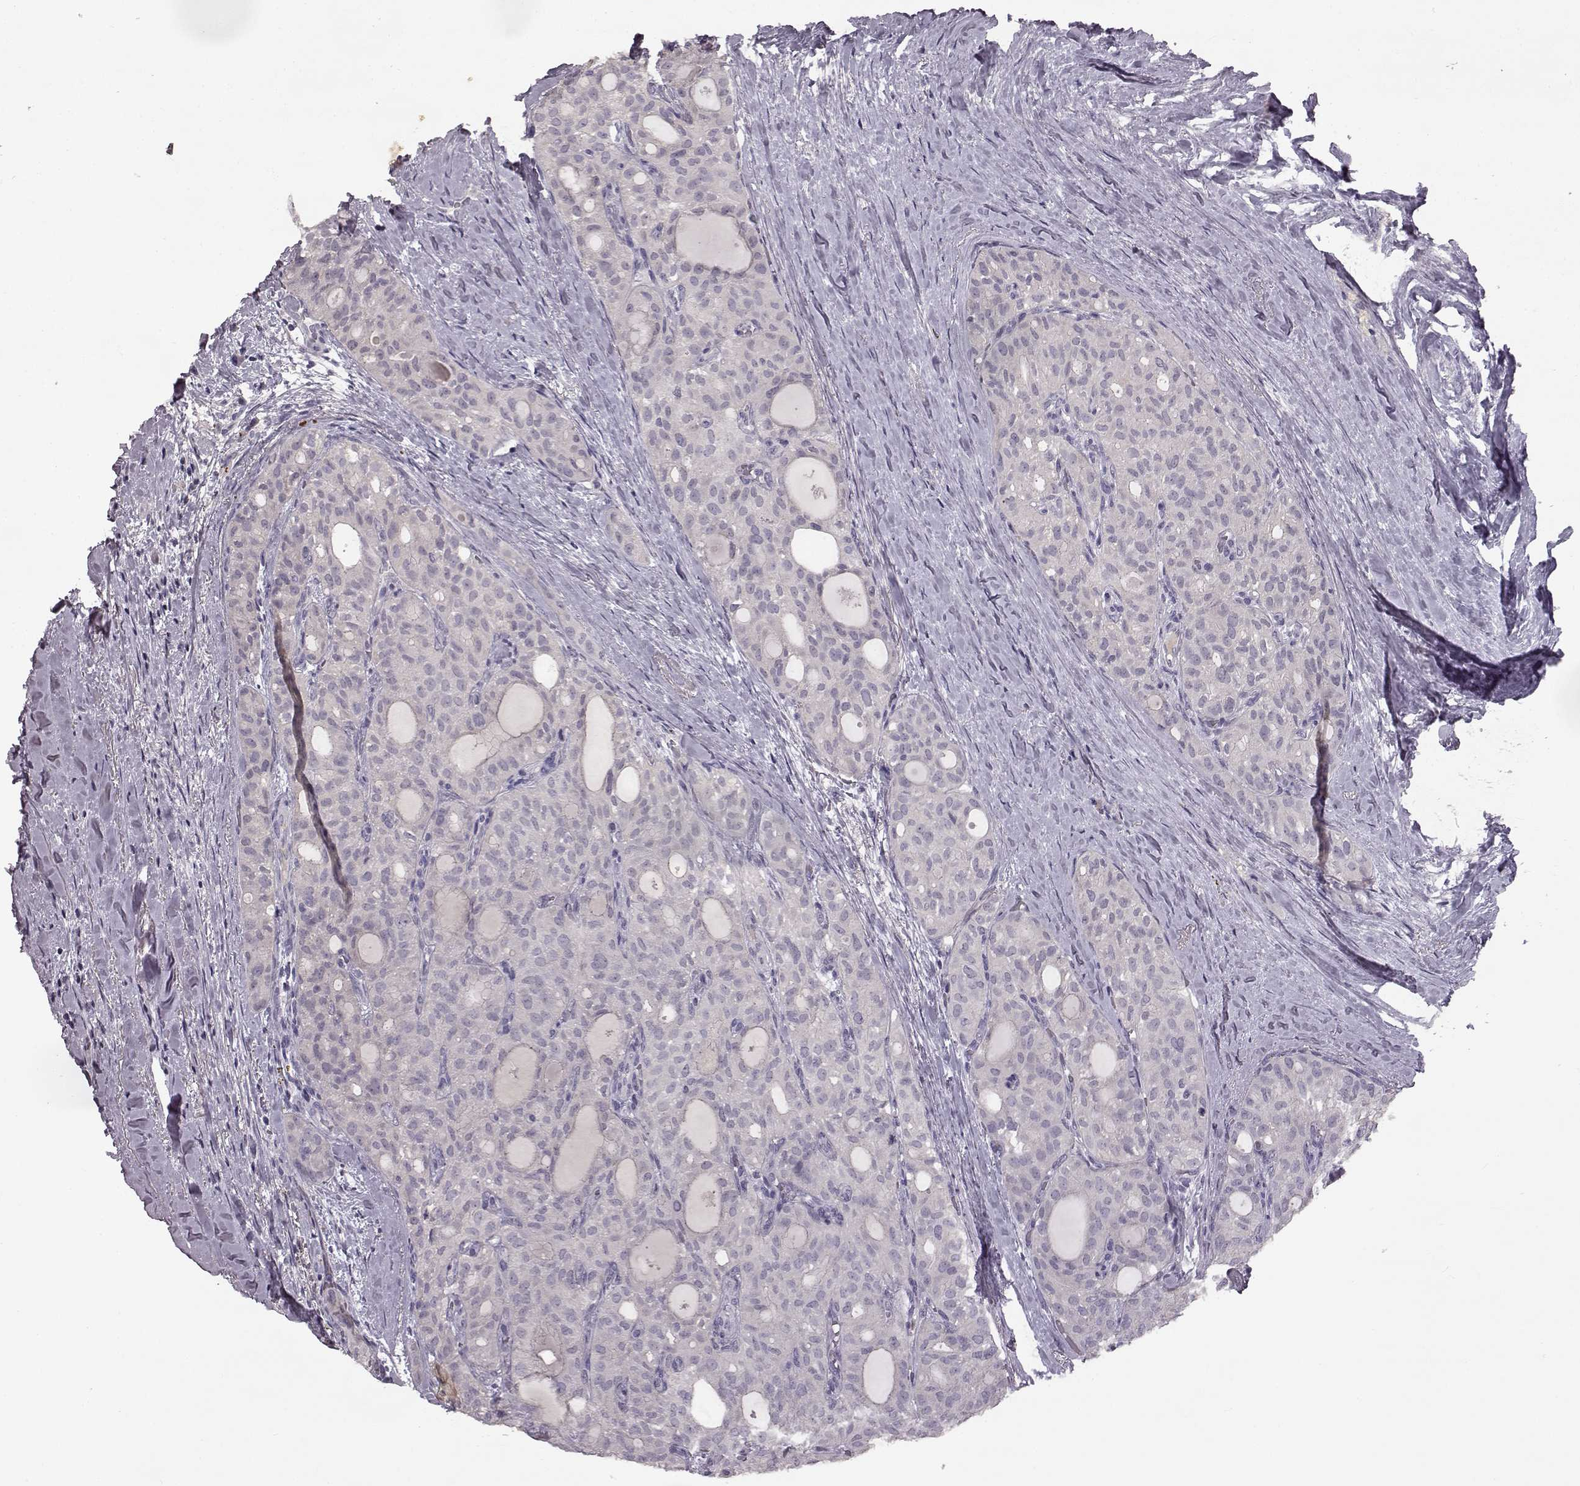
{"staining": {"intensity": "negative", "quantity": "none", "location": "none"}, "tissue": "thyroid cancer", "cell_type": "Tumor cells", "image_type": "cancer", "snomed": [{"axis": "morphology", "description": "Follicular adenoma carcinoma, NOS"}, {"axis": "topography", "description": "Thyroid gland"}], "caption": "Tumor cells show no significant positivity in thyroid cancer (follicular adenoma carcinoma).", "gene": "SPAG17", "patient": {"sex": "male", "age": 75}}